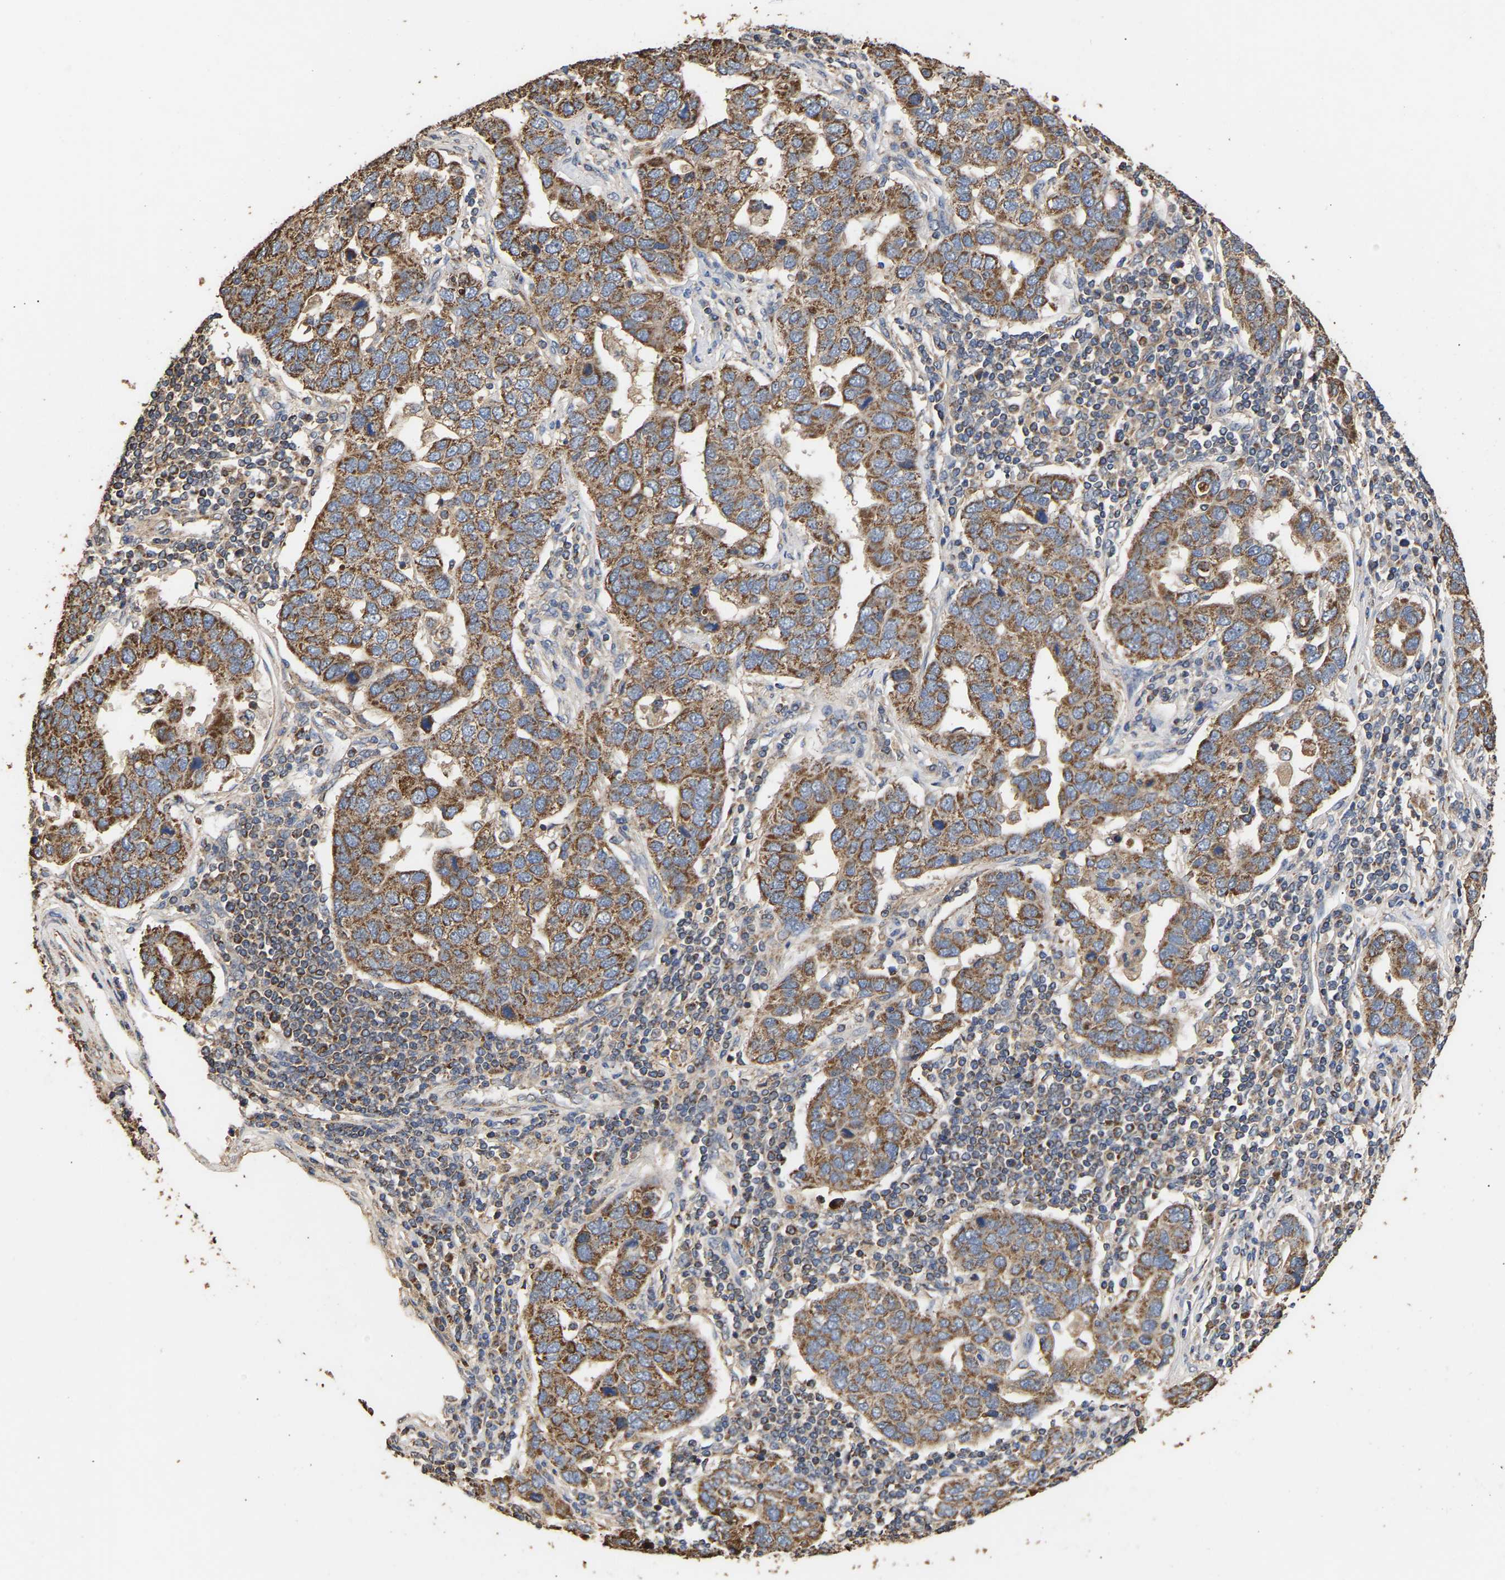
{"staining": {"intensity": "strong", "quantity": ">75%", "location": "cytoplasmic/membranous"}, "tissue": "pancreatic cancer", "cell_type": "Tumor cells", "image_type": "cancer", "snomed": [{"axis": "morphology", "description": "Adenocarcinoma, NOS"}, {"axis": "topography", "description": "Pancreas"}], "caption": "Human pancreatic cancer (adenocarcinoma) stained for a protein (brown) reveals strong cytoplasmic/membranous positive expression in about >75% of tumor cells.", "gene": "ZNF26", "patient": {"sex": "female", "age": 61}}